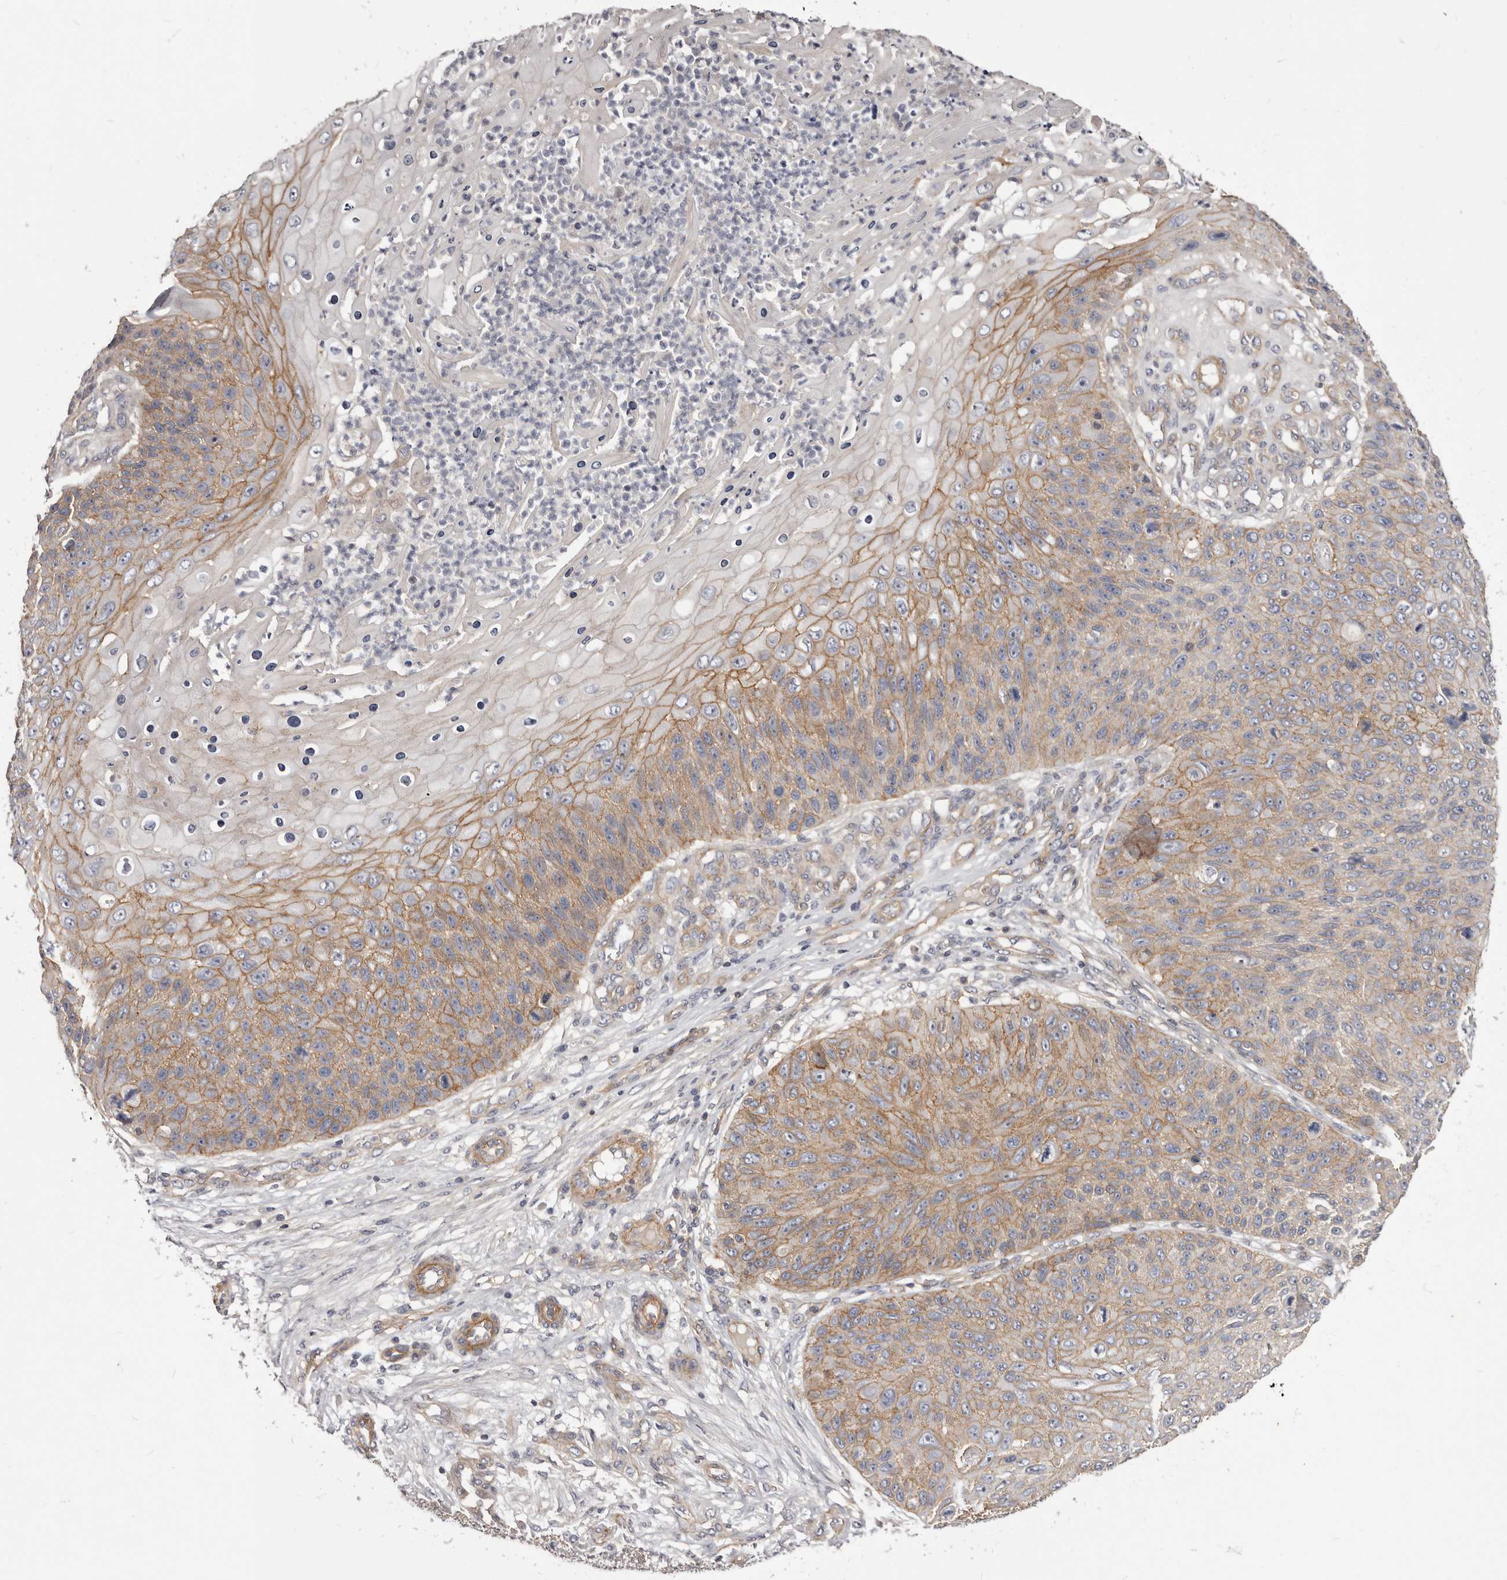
{"staining": {"intensity": "moderate", "quantity": ">75%", "location": "cytoplasmic/membranous"}, "tissue": "skin cancer", "cell_type": "Tumor cells", "image_type": "cancer", "snomed": [{"axis": "morphology", "description": "Squamous cell carcinoma, NOS"}, {"axis": "topography", "description": "Skin"}], "caption": "This is an image of IHC staining of skin squamous cell carcinoma, which shows moderate expression in the cytoplasmic/membranous of tumor cells.", "gene": "DMRT2", "patient": {"sex": "female", "age": 88}}